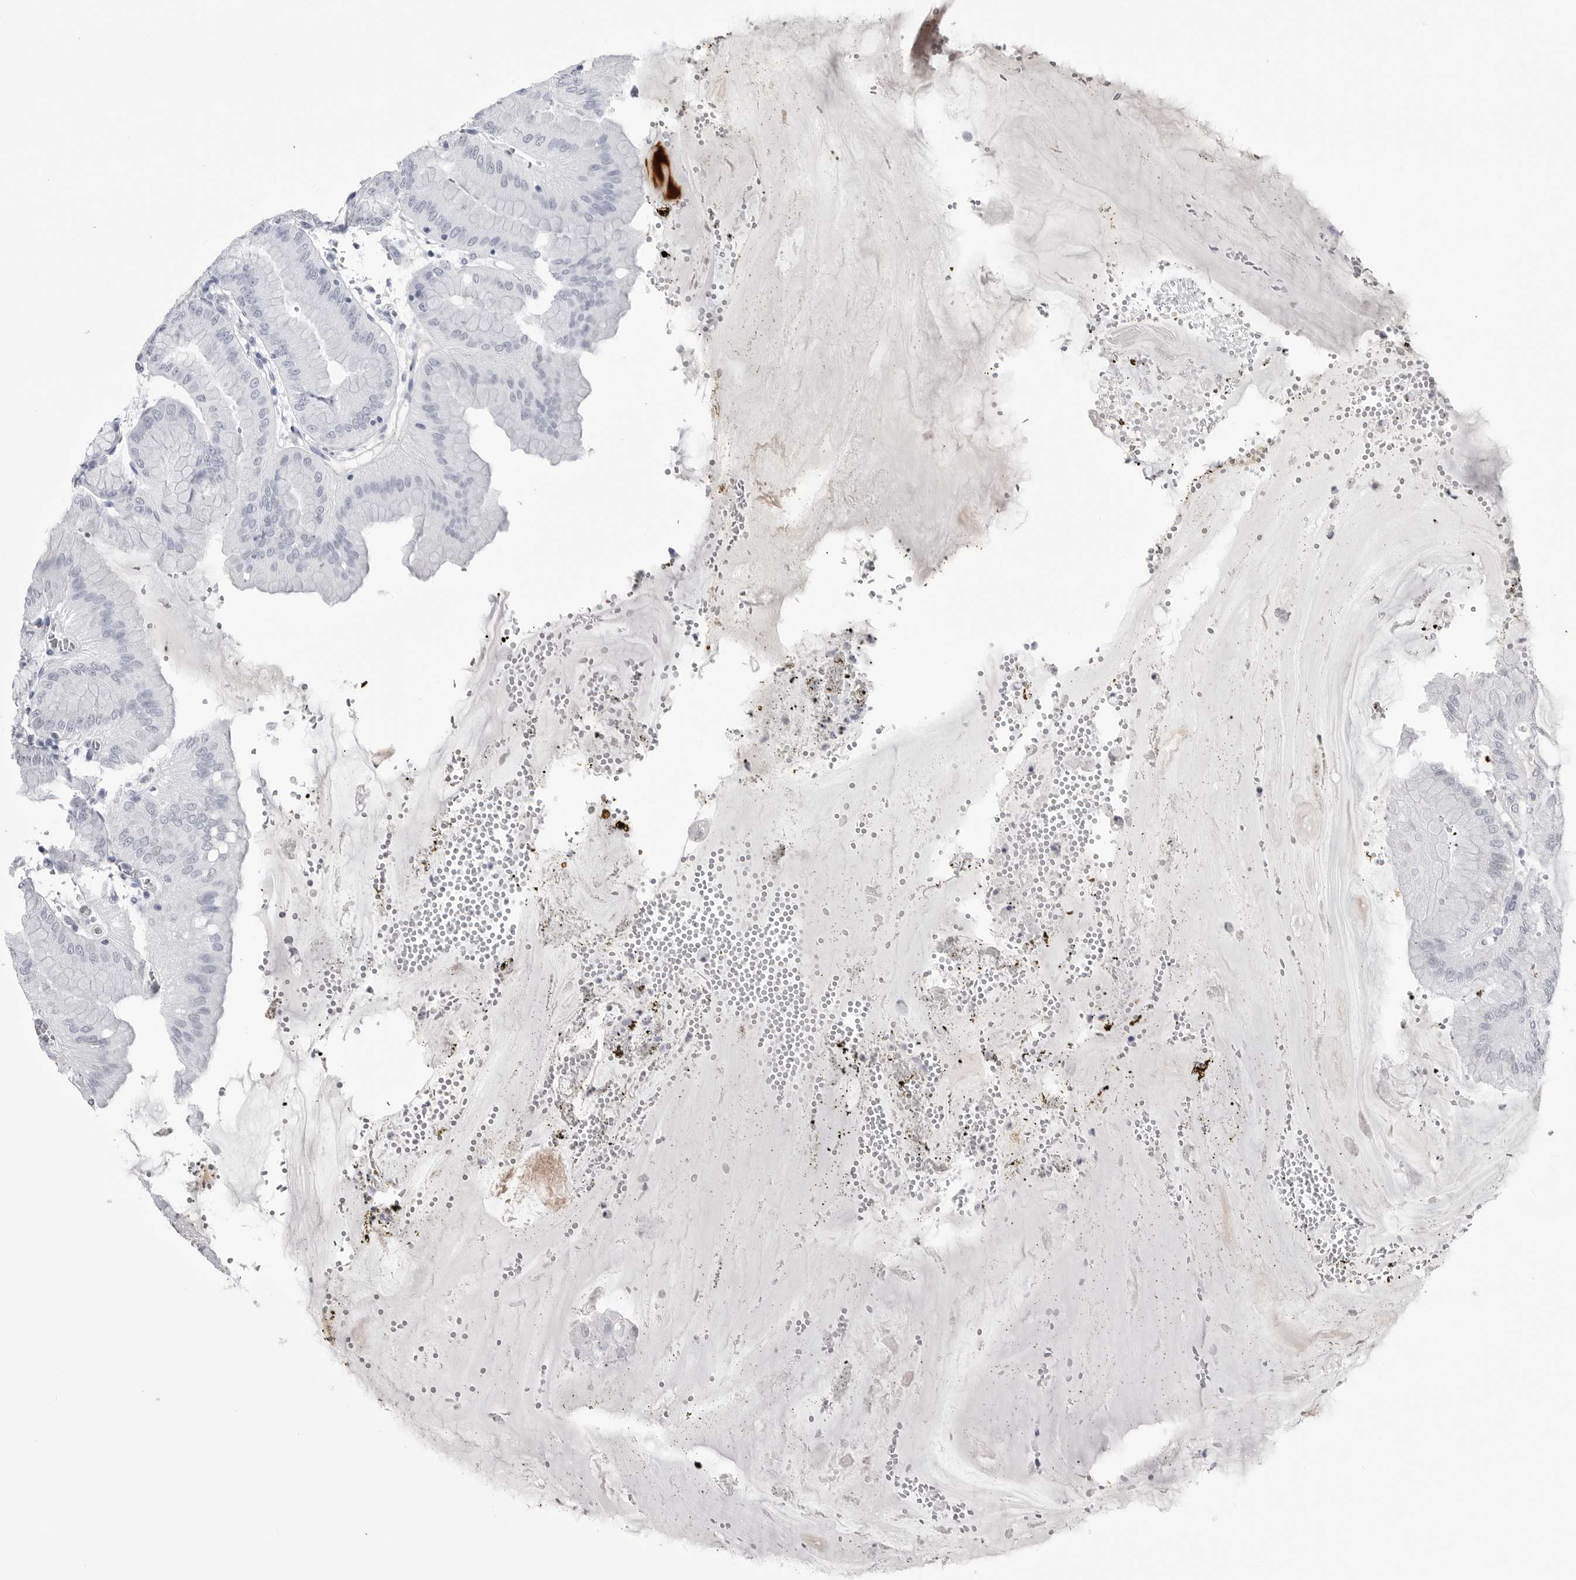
{"staining": {"intensity": "negative", "quantity": "none", "location": "none"}, "tissue": "stomach", "cell_type": "Glandular cells", "image_type": "normal", "snomed": [{"axis": "morphology", "description": "Normal tissue, NOS"}, {"axis": "topography", "description": "Stomach, lower"}], "caption": "This is an immunohistochemistry (IHC) image of normal human stomach. There is no expression in glandular cells.", "gene": "COL26A1", "patient": {"sex": "male", "age": 71}}